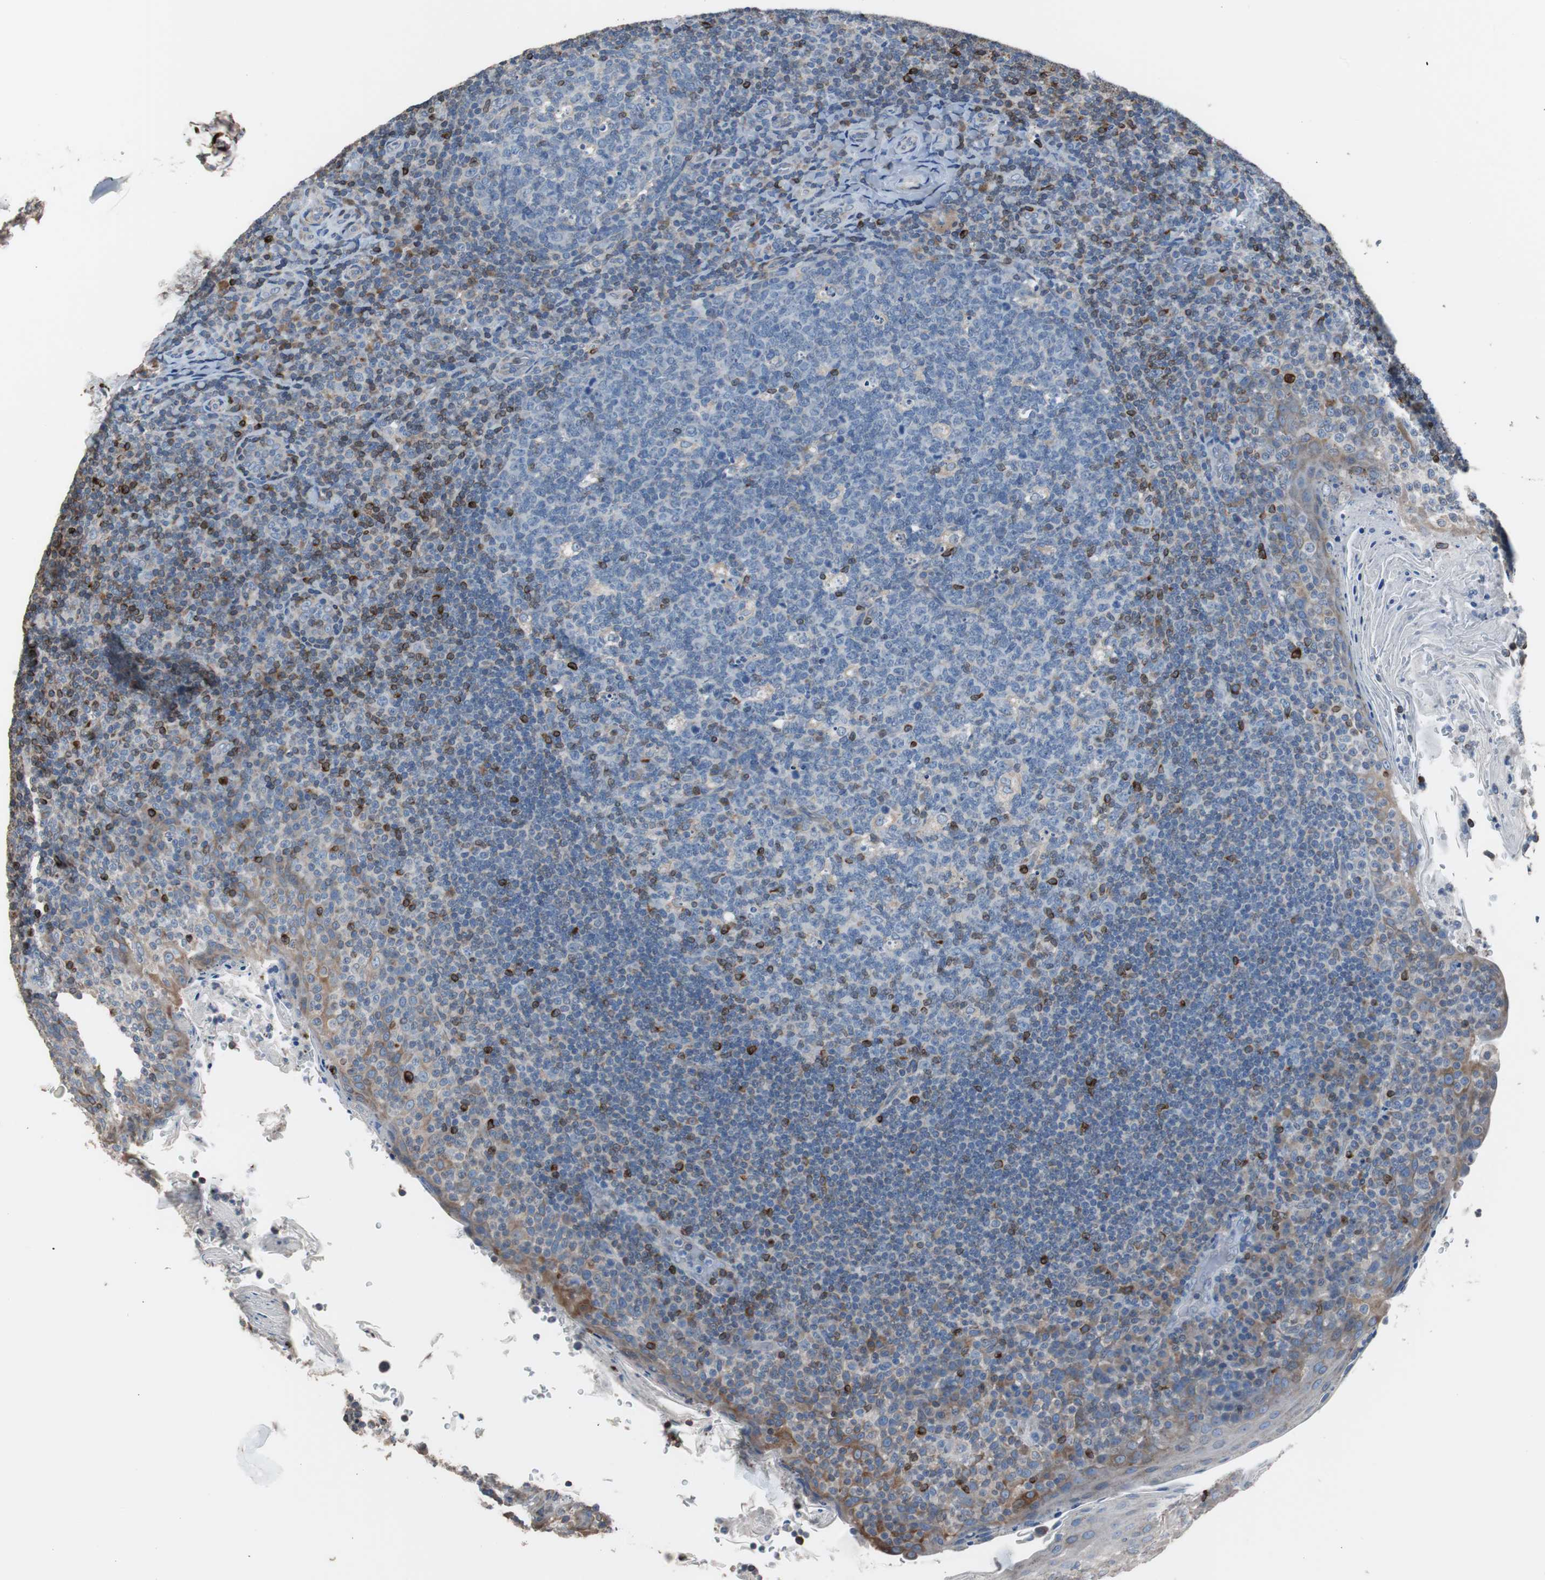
{"staining": {"intensity": "strong", "quantity": "<25%", "location": "cytoplasmic/membranous"}, "tissue": "tonsil", "cell_type": "Germinal center cells", "image_type": "normal", "snomed": [{"axis": "morphology", "description": "Normal tissue, NOS"}, {"axis": "topography", "description": "Tonsil"}], "caption": "A high-resolution micrograph shows immunohistochemistry (IHC) staining of benign tonsil, which reveals strong cytoplasmic/membranous expression in approximately <25% of germinal center cells.", "gene": "PBXIP1", "patient": {"sex": "male", "age": 17}}